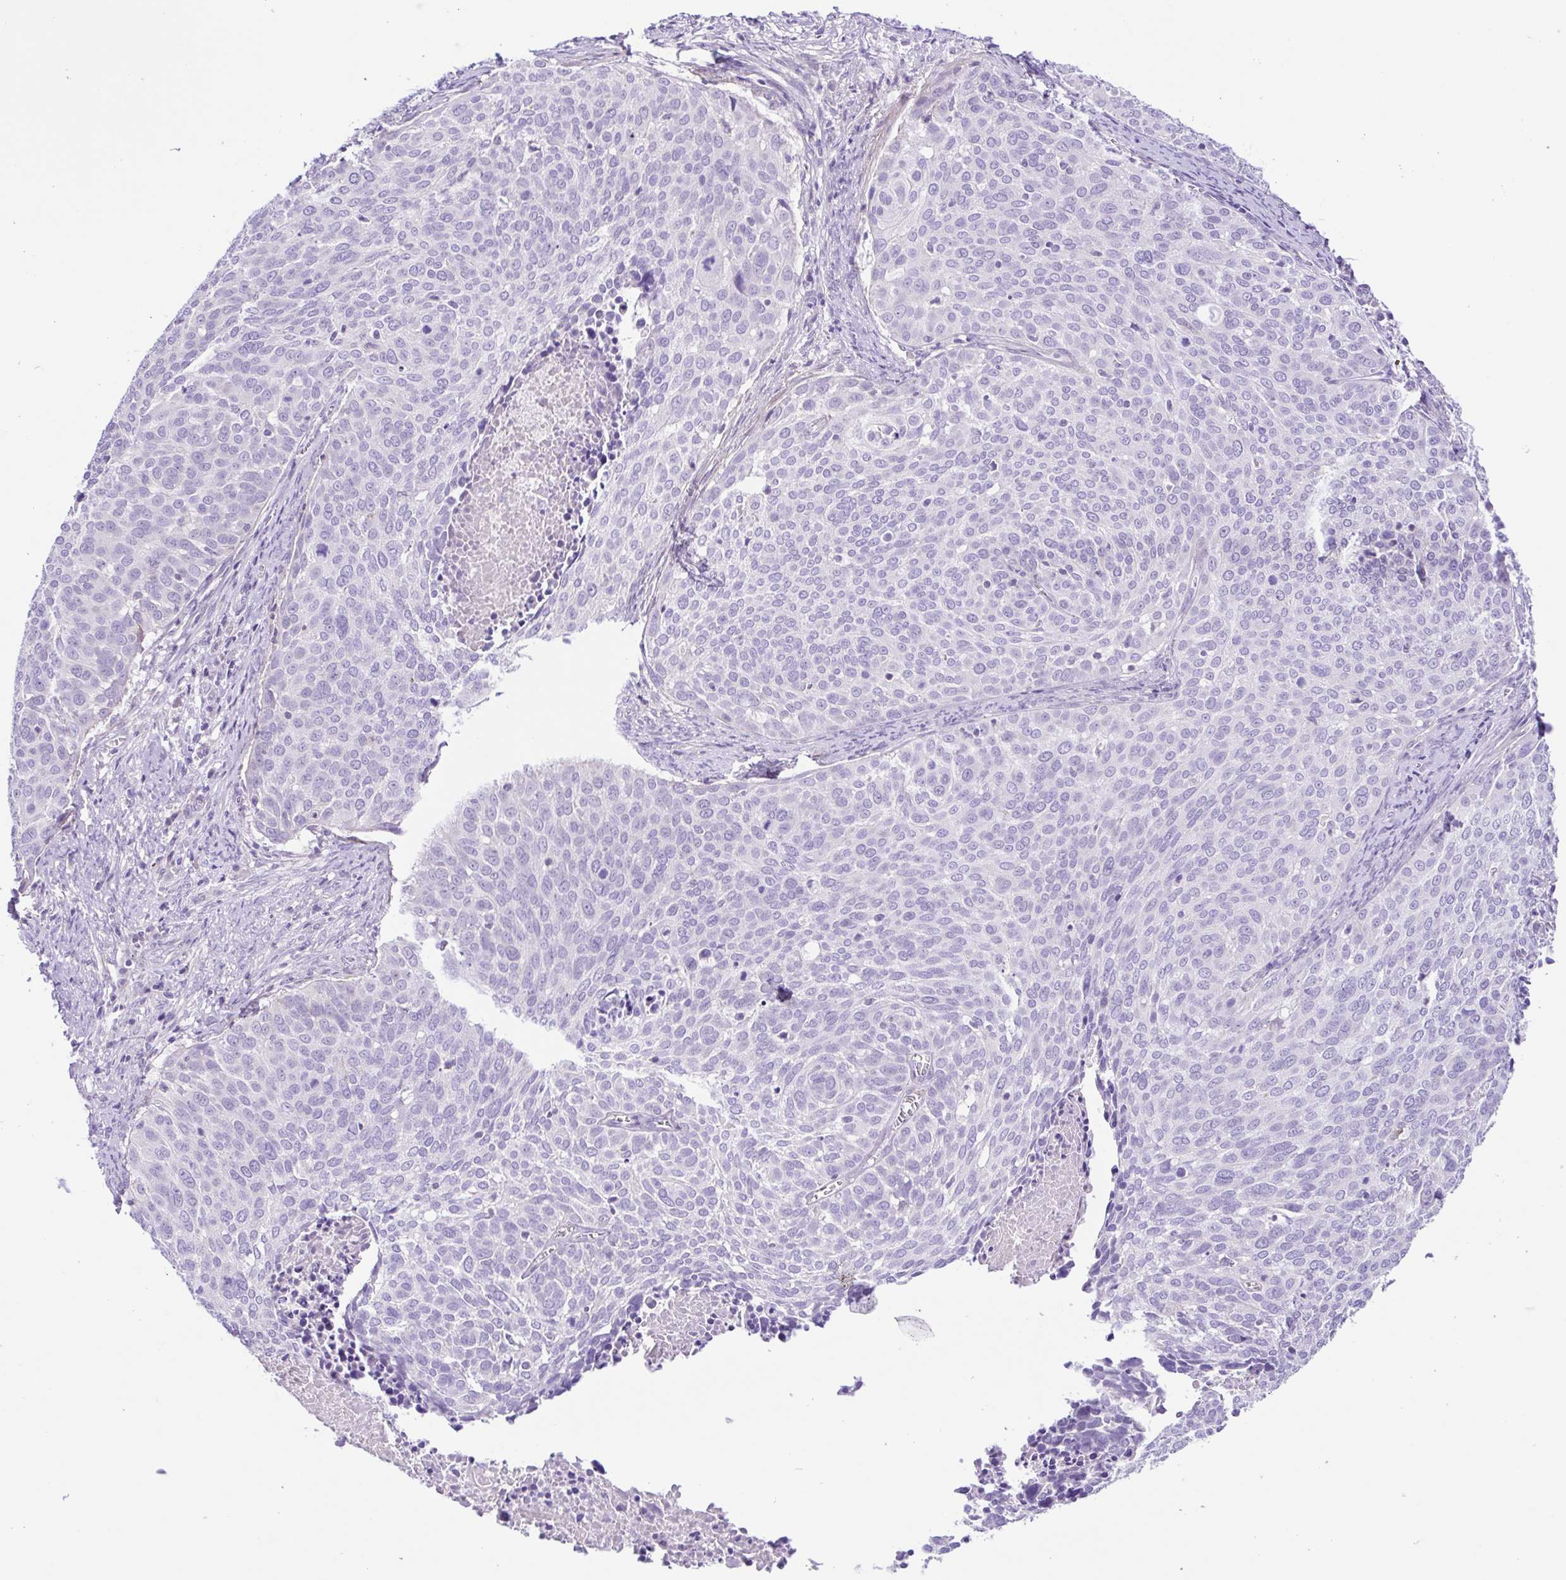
{"staining": {"intensity": "negative", "quantity": "none", "location": "none"}, "tissue": "cervical cancer", "cell_type": "Tumor cells", "image_type": "cancer", "snomed": [{"axis": "morphology", "description": "Squamous cell carcinoma, NOS"}, {"axis": "topography", "description": "Cervix"}], "caption": "Immunohistochemistry of human cervical cancer shows no expression in tumor cells.", "gene": "ISM2", "patient": {"sex": "female", "age": 39}}